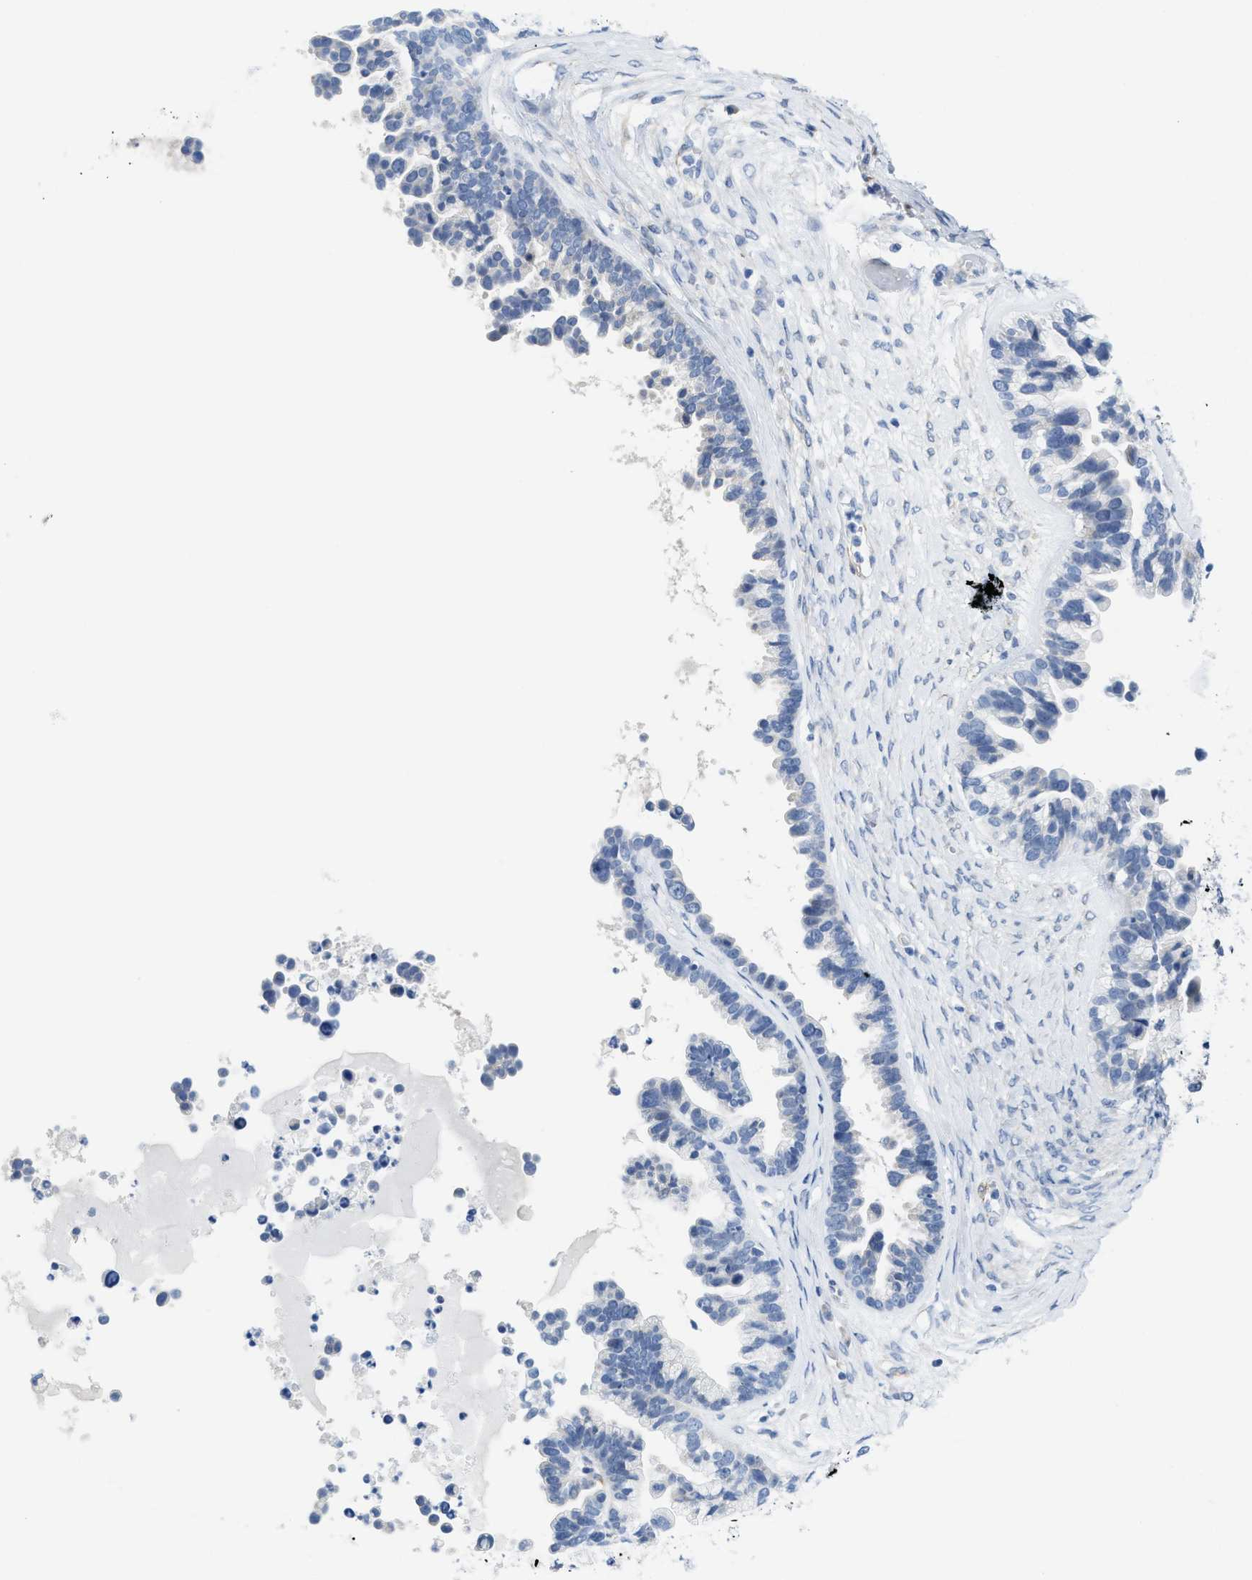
{"staining": {"intensity": "negative", "quantity": "none", "location": "none"}, "tissue": "ovarian cancer", "cell_type": "Tumor cells", "image_type": "cancer", "snomed": [{"axis": "morphology", "description": "Cystadenocarcinoma, serous, NOS"}, {"axis": "topography", "description": "Ovary"}], "caption": "Ovarian cancer stained for a protein using IHC shows no staining tumor cells.", "gene": "TUB", "patient": {"sex": "female", "age": 56}}